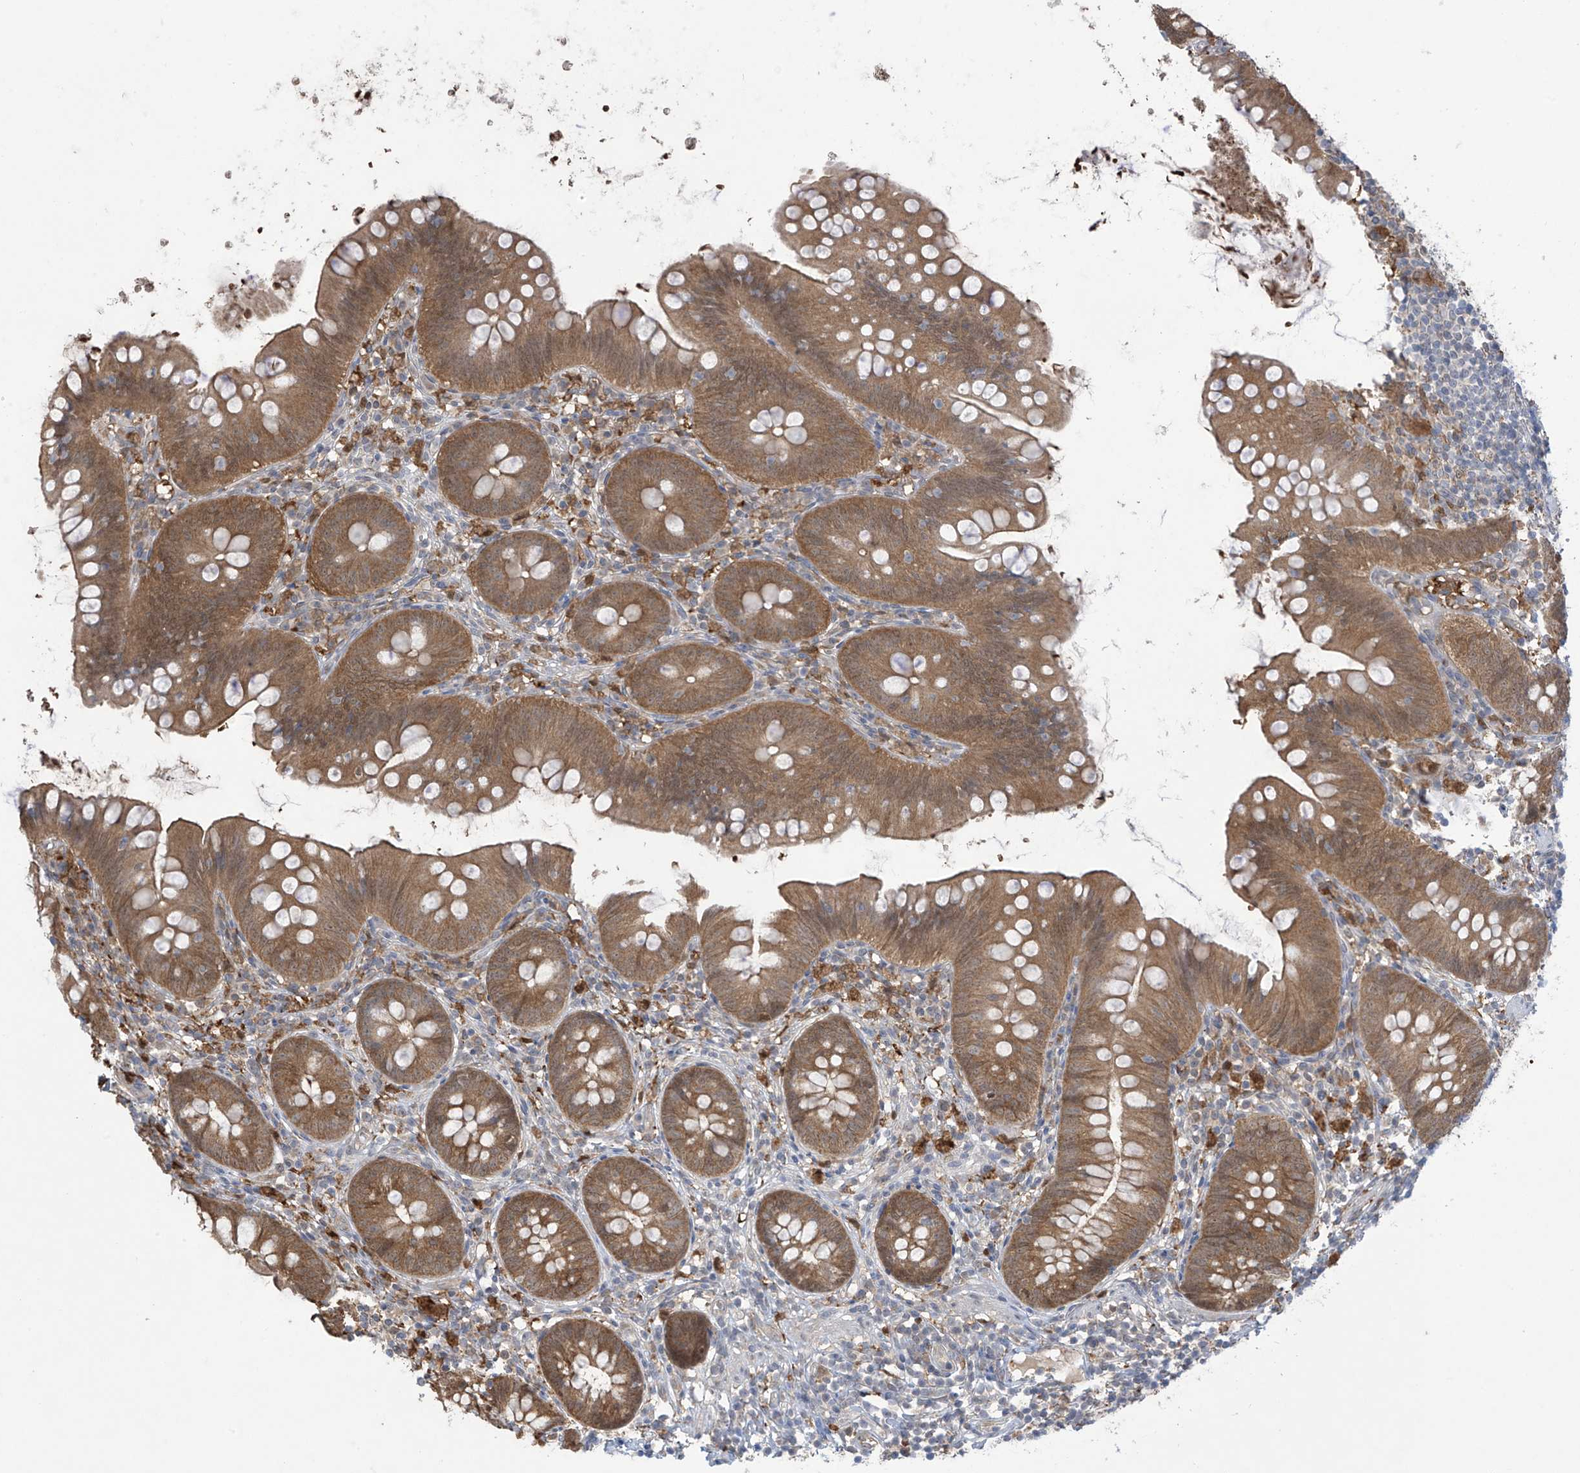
{"staining": {"intensity": "moderate", "quantity": ">75%", "location": "cytoplasmic/membranous"}, "tissue": "appendix", "cell_type": "Glandular cells", "image_type": "normal", "snomed": [{"axis": "morphology", "description": "Normal tissue, NOS"}, {"axis": "topography", "description": "Appendix"}], "caption": "Immunohistochemistry (IHC) image of normal appendix stained for a protein (brown), which displays medium levels of moderate cytoplasmic/membranous staining in about >75% of glandular cells.", "gene": "IDH1", "patient": {"sex": "female", "age": 62}}